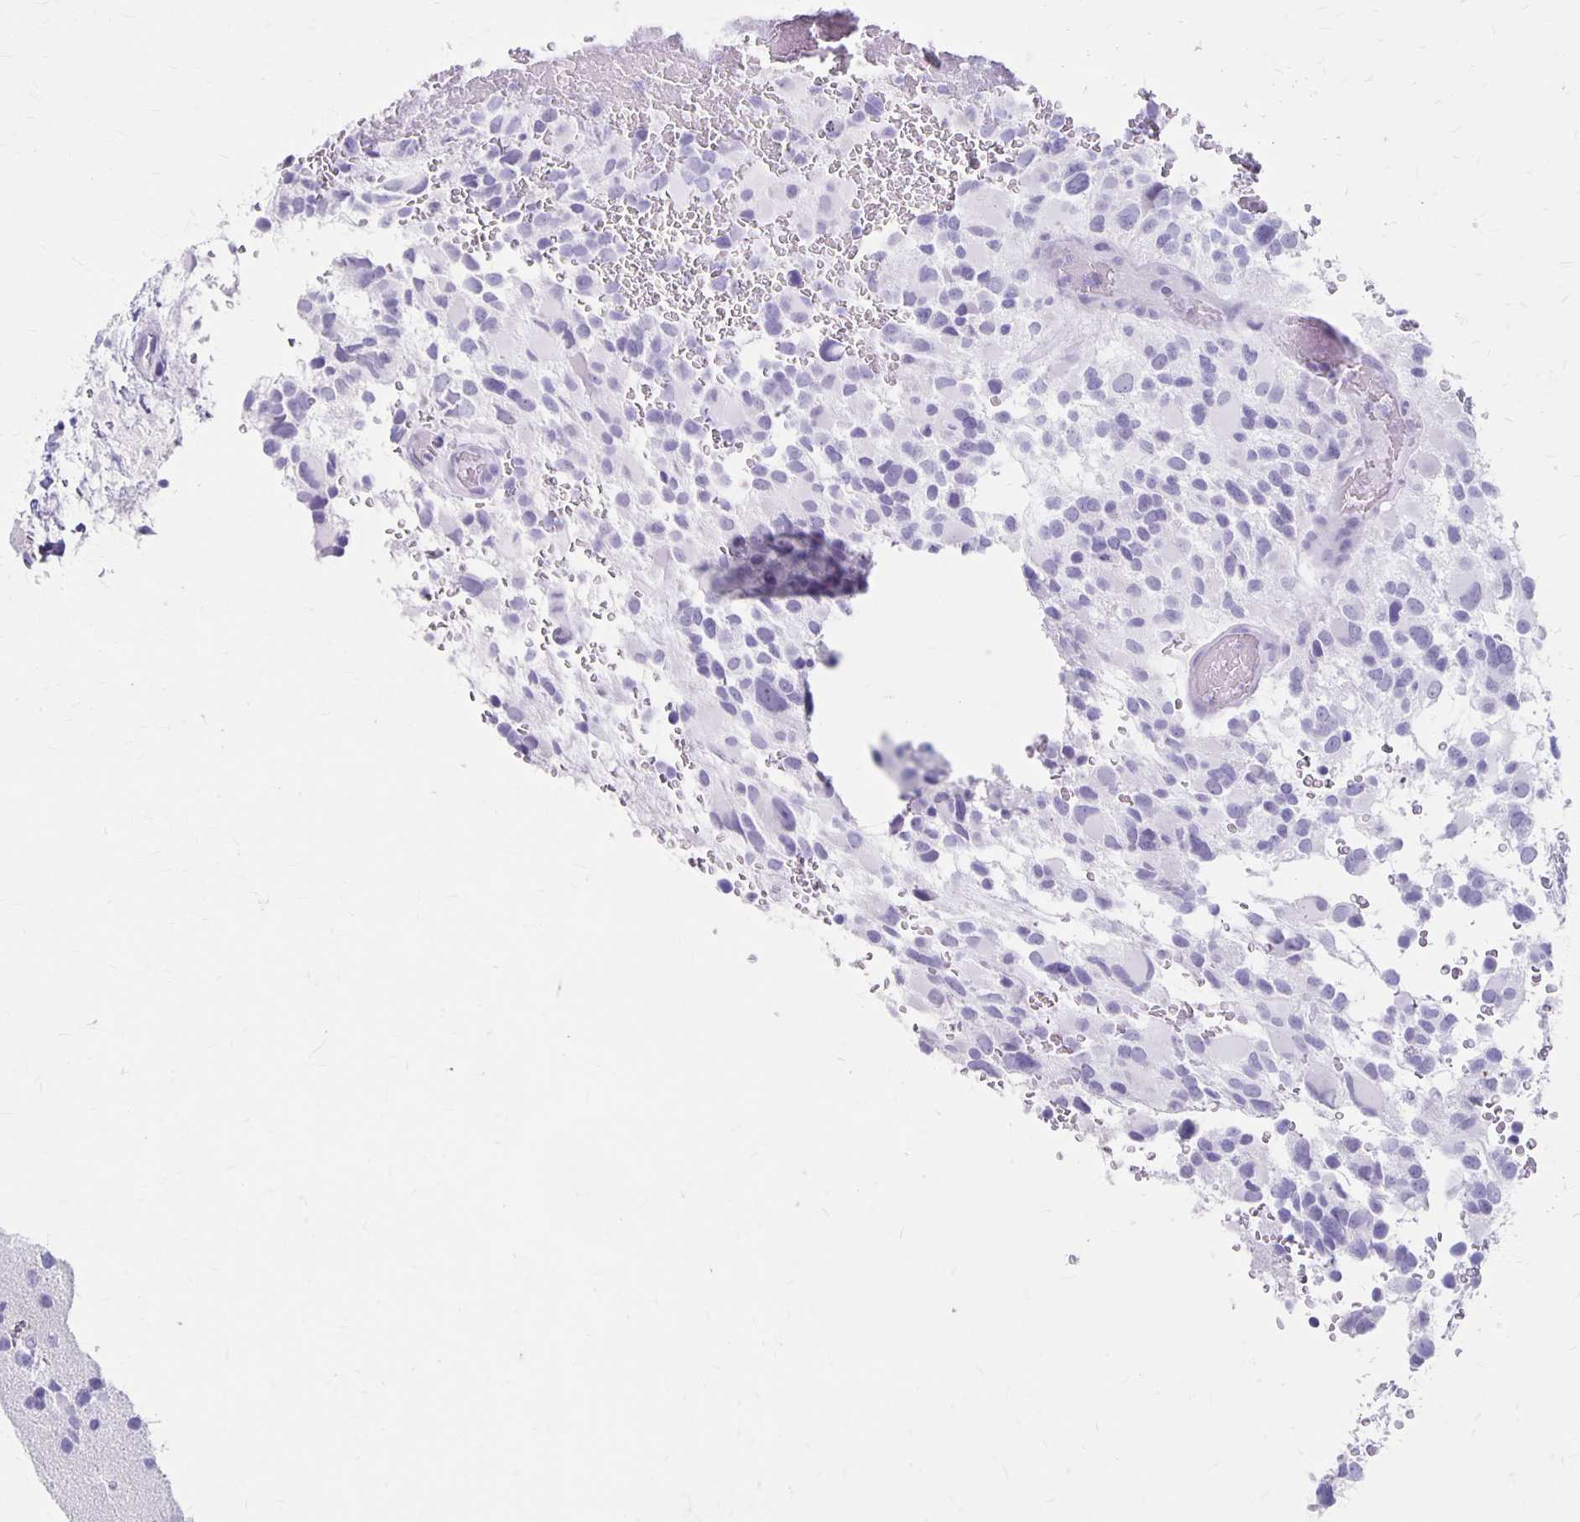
{"staining": {"intensity": "negative", "quantity": "none", "location": "none"}, "tissue": "glioma", "cell_type": "Tumor cells", "image_type": "cancer", "snomed": [{"axis": "morphology", "description": "Glioma, malignant, Low grade"}, {"axis": "topography", "description": "Brain"}], "caption": "This micrograph is of glioma stained with immunohistochemistry to label a protein in brown with the nuclei are counter-stained blue. There is no positivity in tumor cells.", "gene": "MAGEC2", "patient": {"sex": "female", "age": 32}}